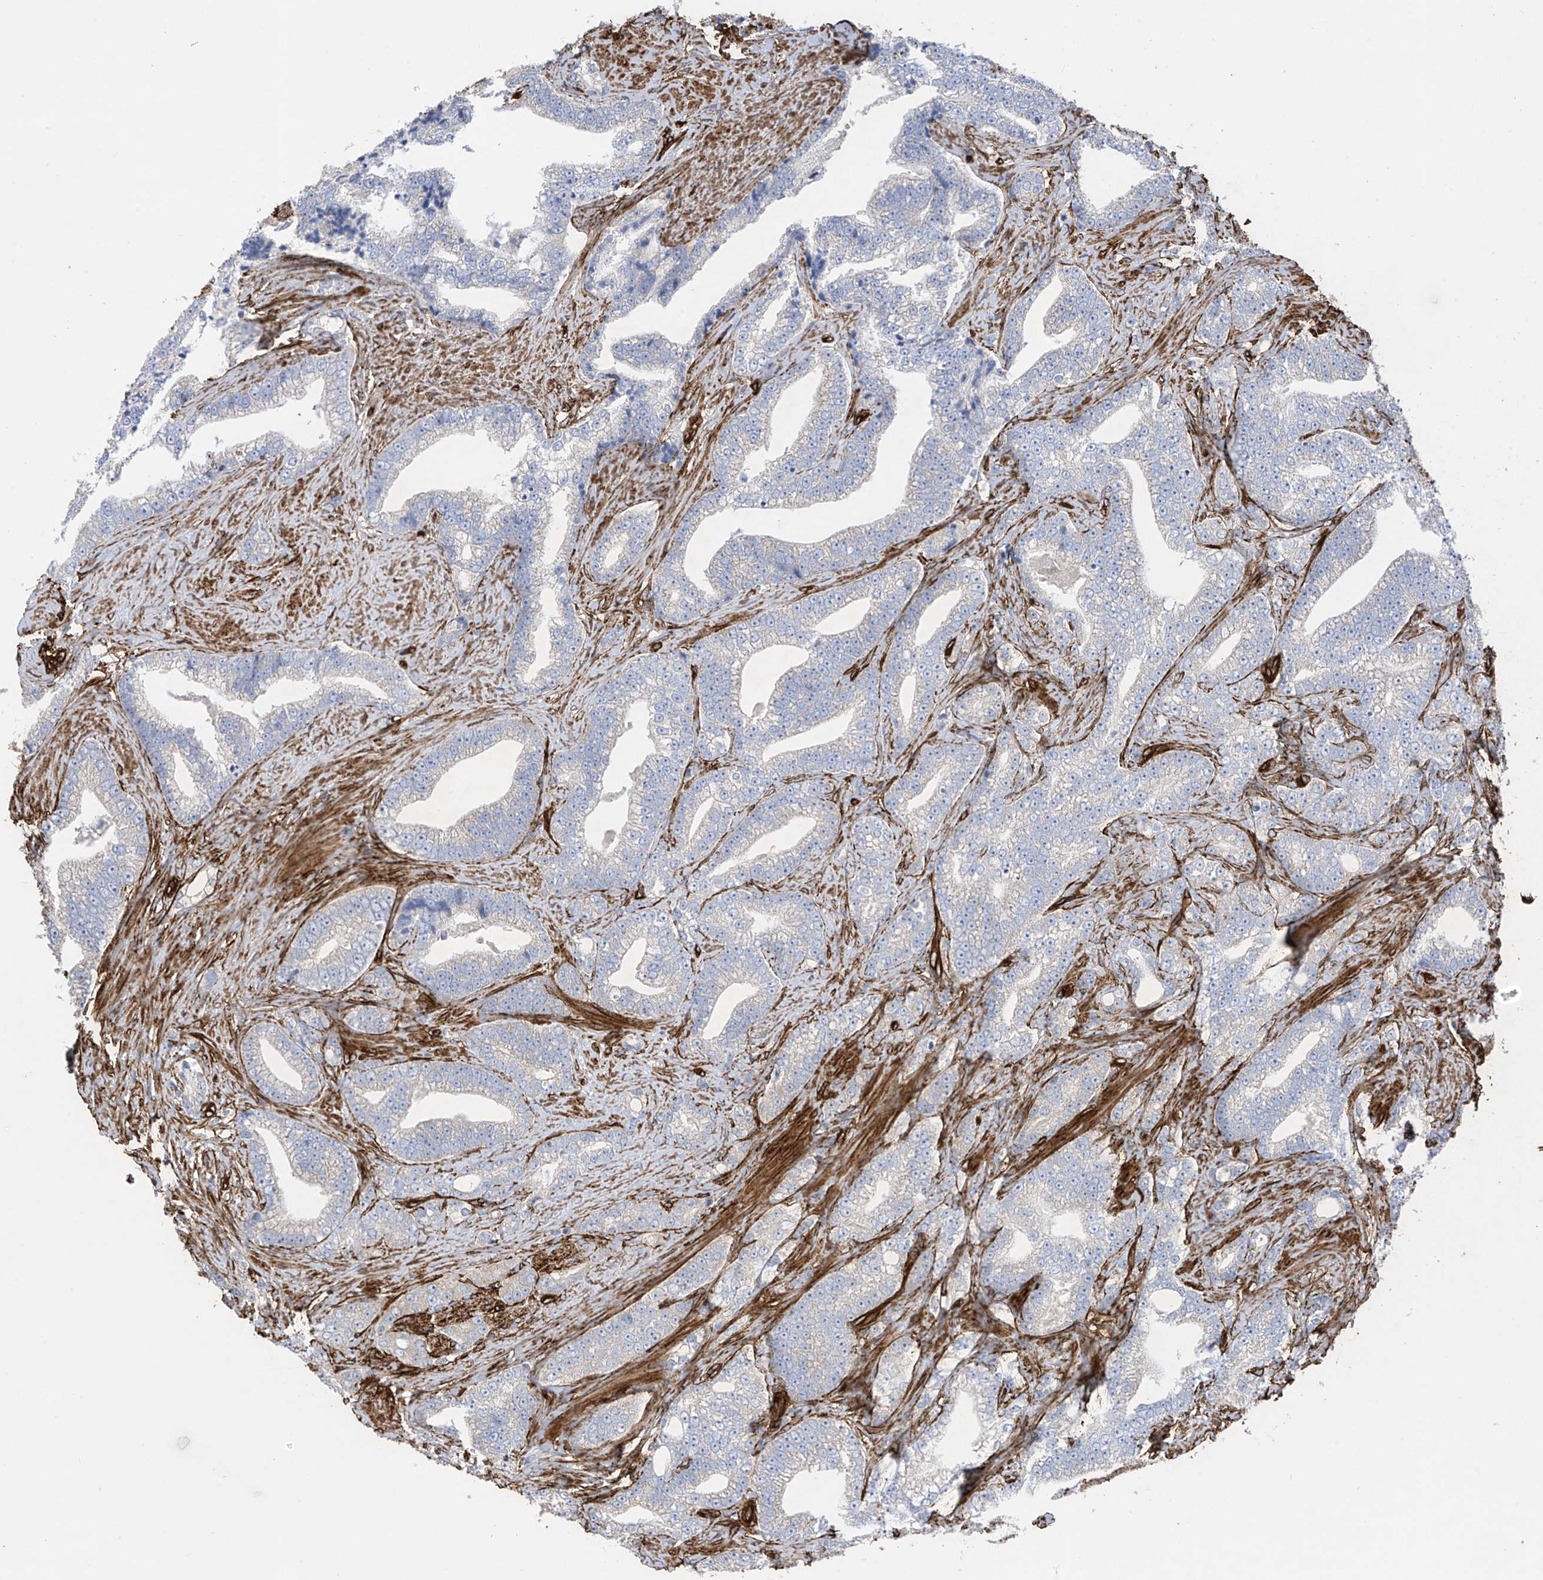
{"staining": {"intensity": "negative", "quantity": "none", "location": "none"}, "tissue": "prostate cancer", "cell_type": "Tumor cells", "image_type": "cancer", "snomed": [{"axis": "morphology", "description": "Adenocarcinoma, High grade"}, {"axis": "topography", "description": "Prostate and seminal vesicle, NOS"}], "caption": "The IHC image has no significant expression in tumor cells of prostate cancer tissue.", "gene": "UBTD1", "patient": {"sex": "male", "age": 67}}